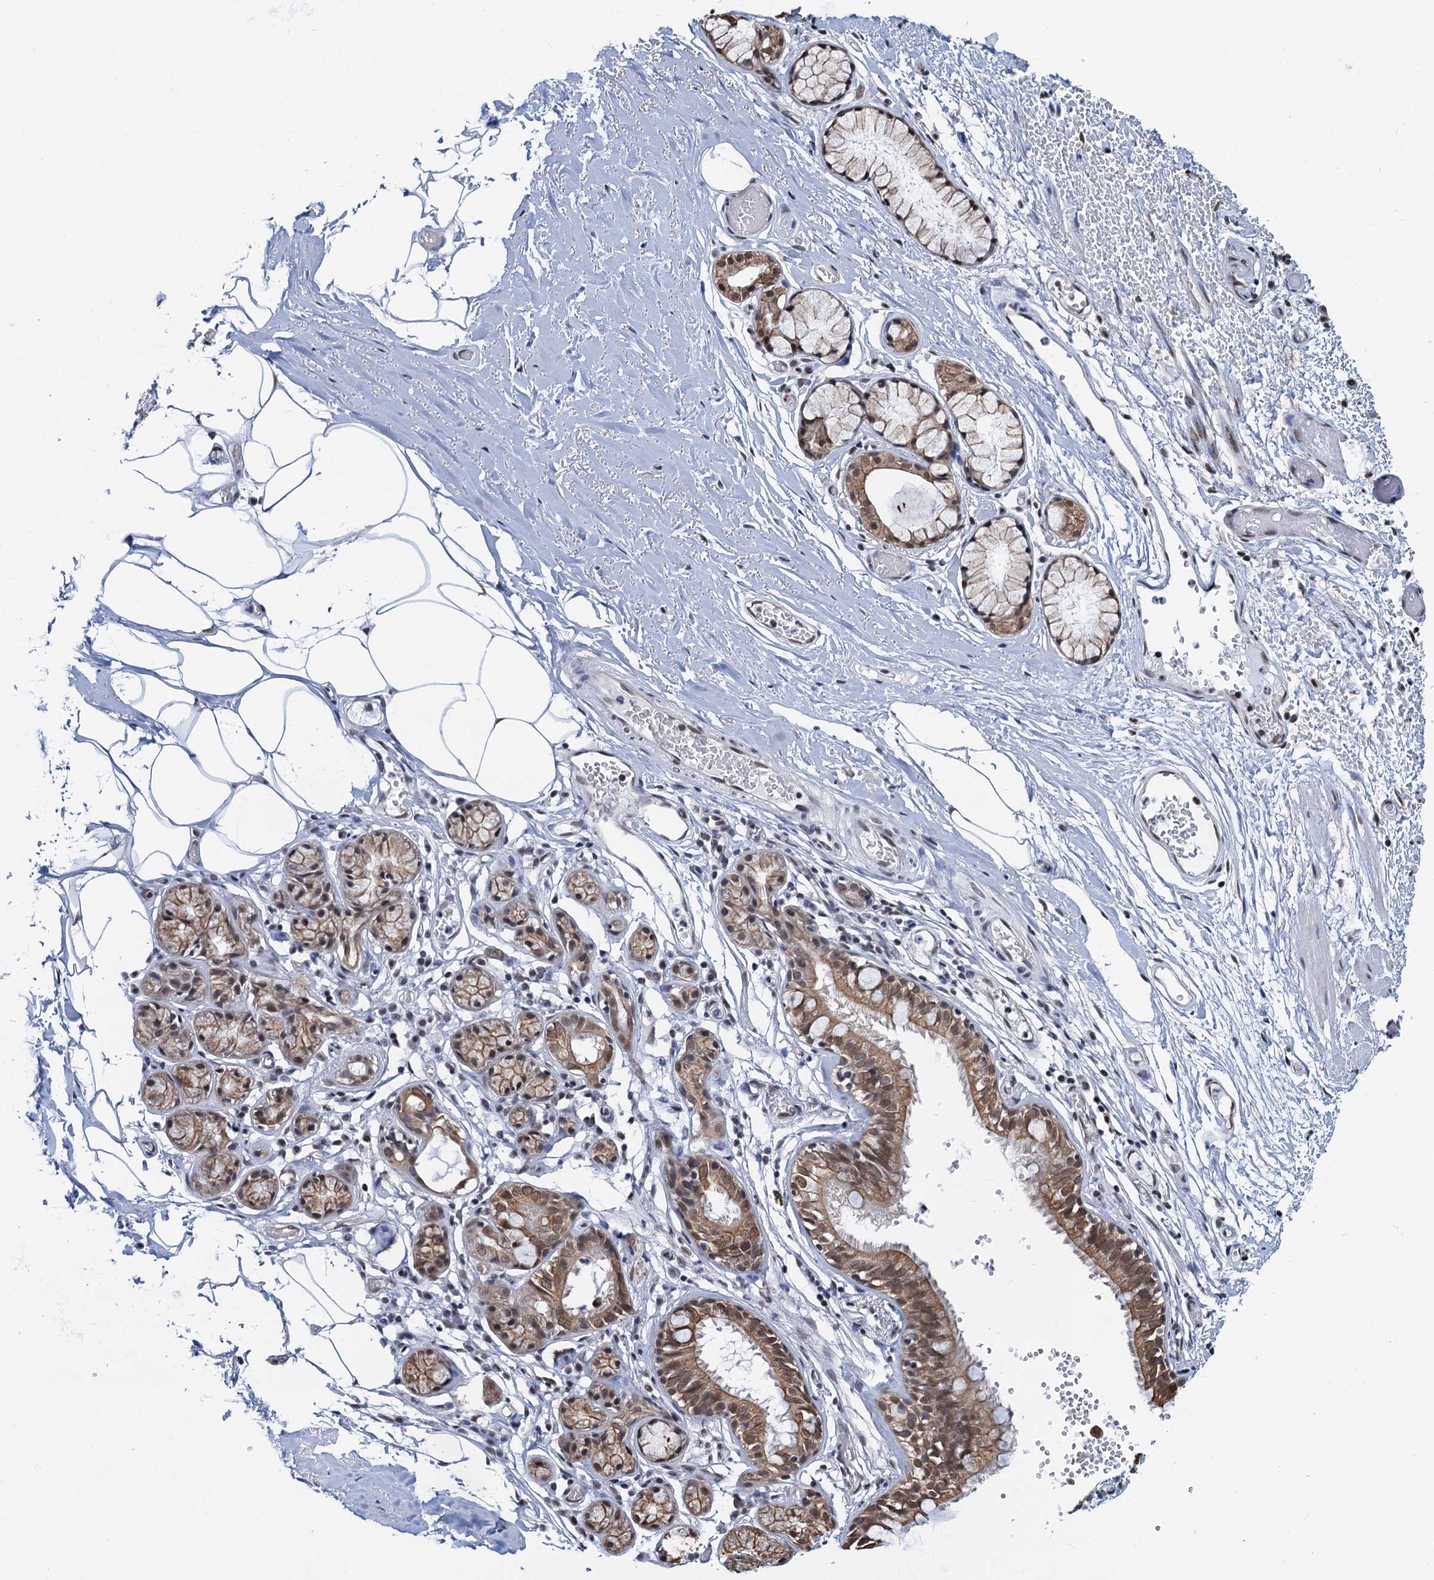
{"staining": {"intensity": "moderate", "quantity": ">75%", "location": "cytoplasmic/membranous,nuclear"}, "tissue": "bronchus", "cell_type": "Respiratory epithelial cells", "image_type": "normal", "snomed": [{"axis": "morphology", "description": "Normal tissue, NOS"}, {"axis": "topography", "description": "Bronchus"}, {"axis": "topography", "description": "Lung"}], "caption": "Bronchus stained with DAB IHC reveals medium levels of moderate cytoplasmic/membranous,nuclear positivity in about >75% of respiratory epithelial cells. The staining was performed using DAB (3,3'-diaminobenzidine), with brown indicating positive protein expression. Nuclei are stained blue with hematoxylin.", "gene": "ZNF609", "patient": {"sex": "male", "age": 56}}